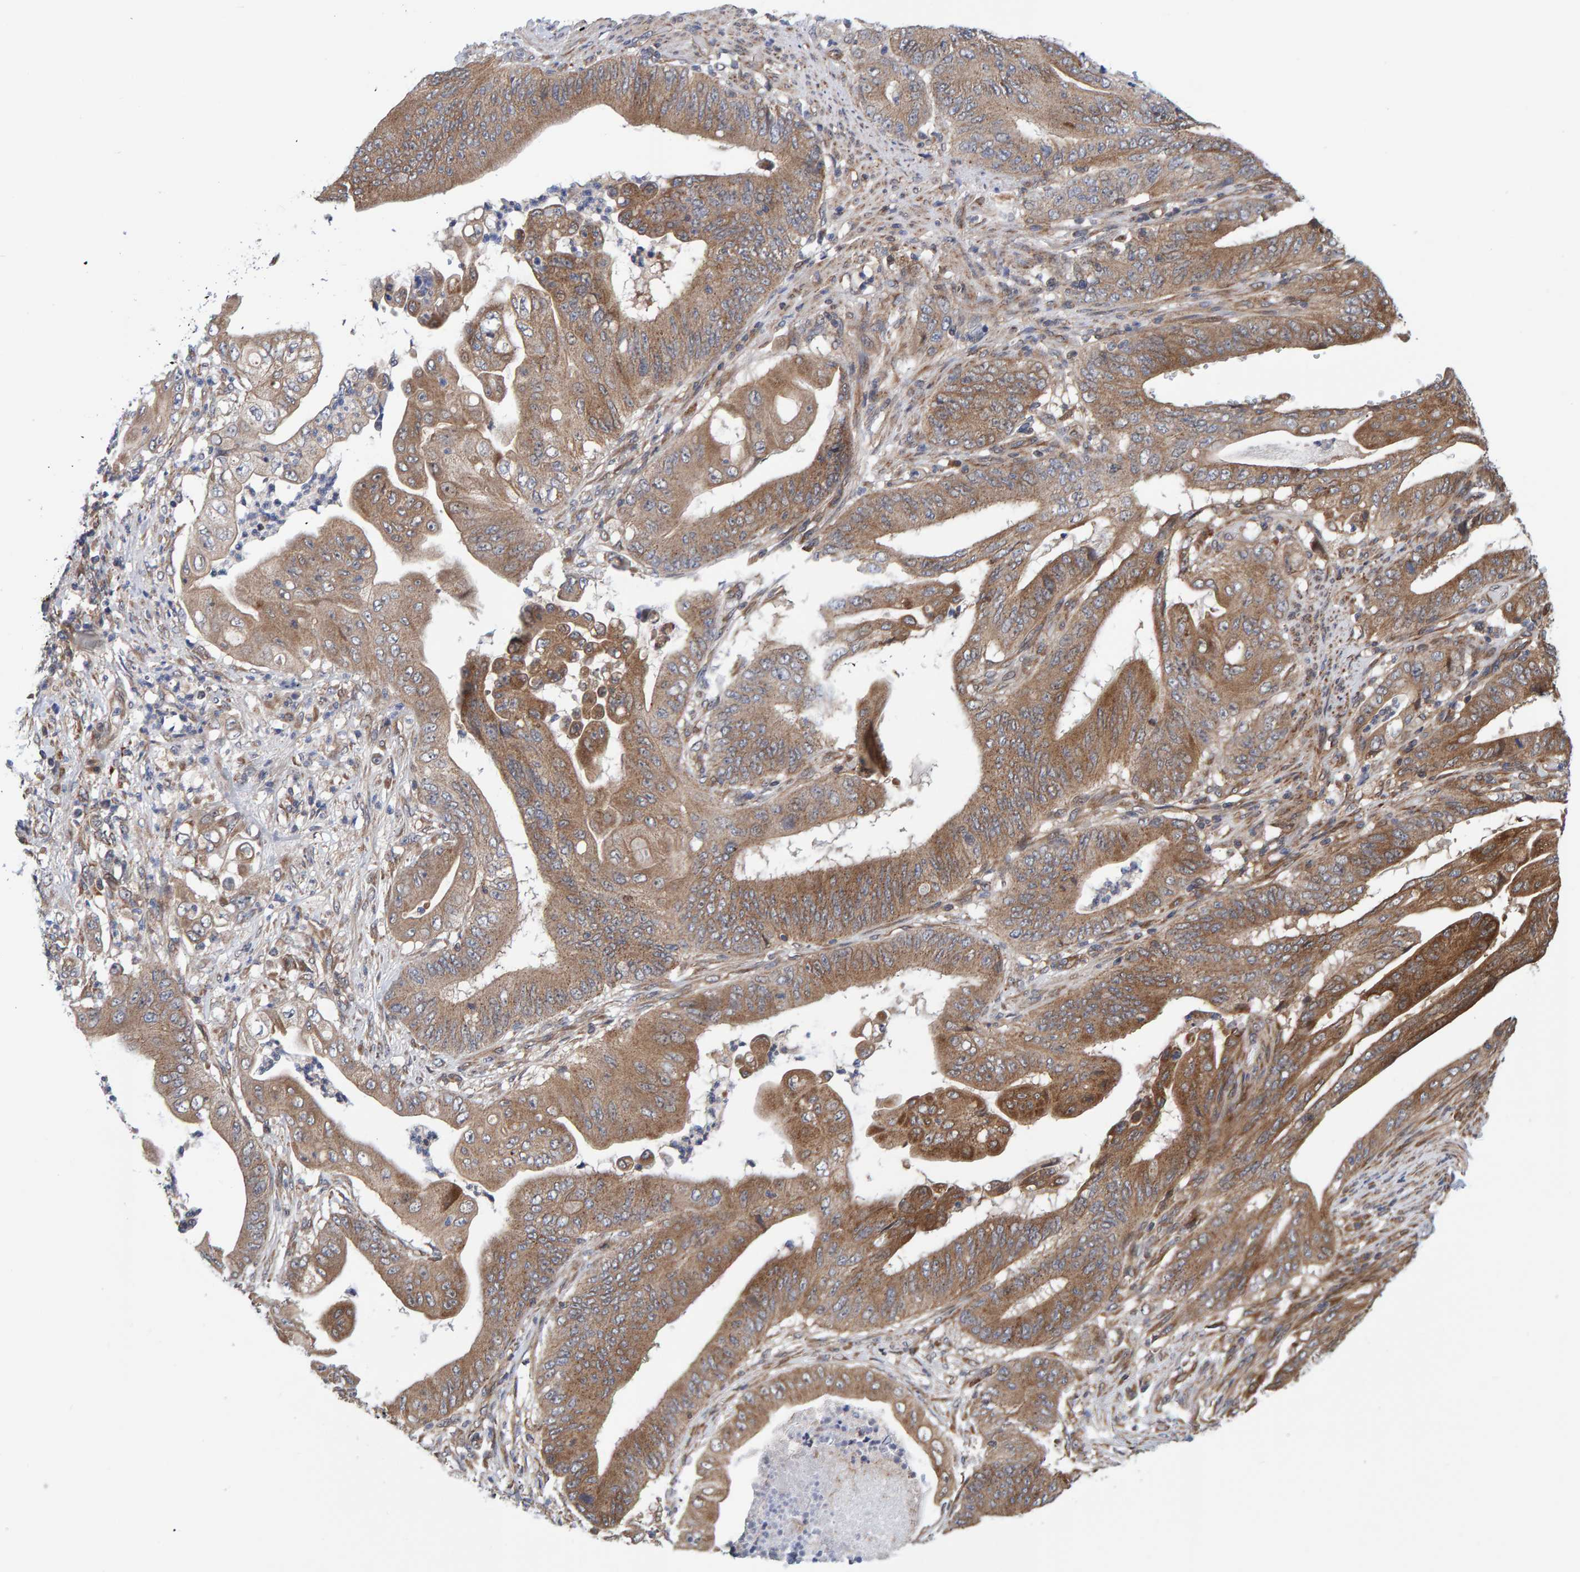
{"staining": {"intensity": "moderate", "quantity": ">75%", "location": "cytoplasmic/membranous"}, "tissue": "stomach cancer", "cell_type": "Tumor cells", "image_type": "cancer", "snomed": [{"axis": "morphology", "description": "Adenocarcinoma, NOS"}, {"axis": "topography", "description": "Stomach"}], "caption": "Immunohistochemical staining of human stomach cancer (adenocarcinoma) shows medium levels of moderate cytoplasmic/membranous protein expression in about >75% of tumor cells.", "gene": "SCRN2", "patient": {"sex": "female", "age": 73}}